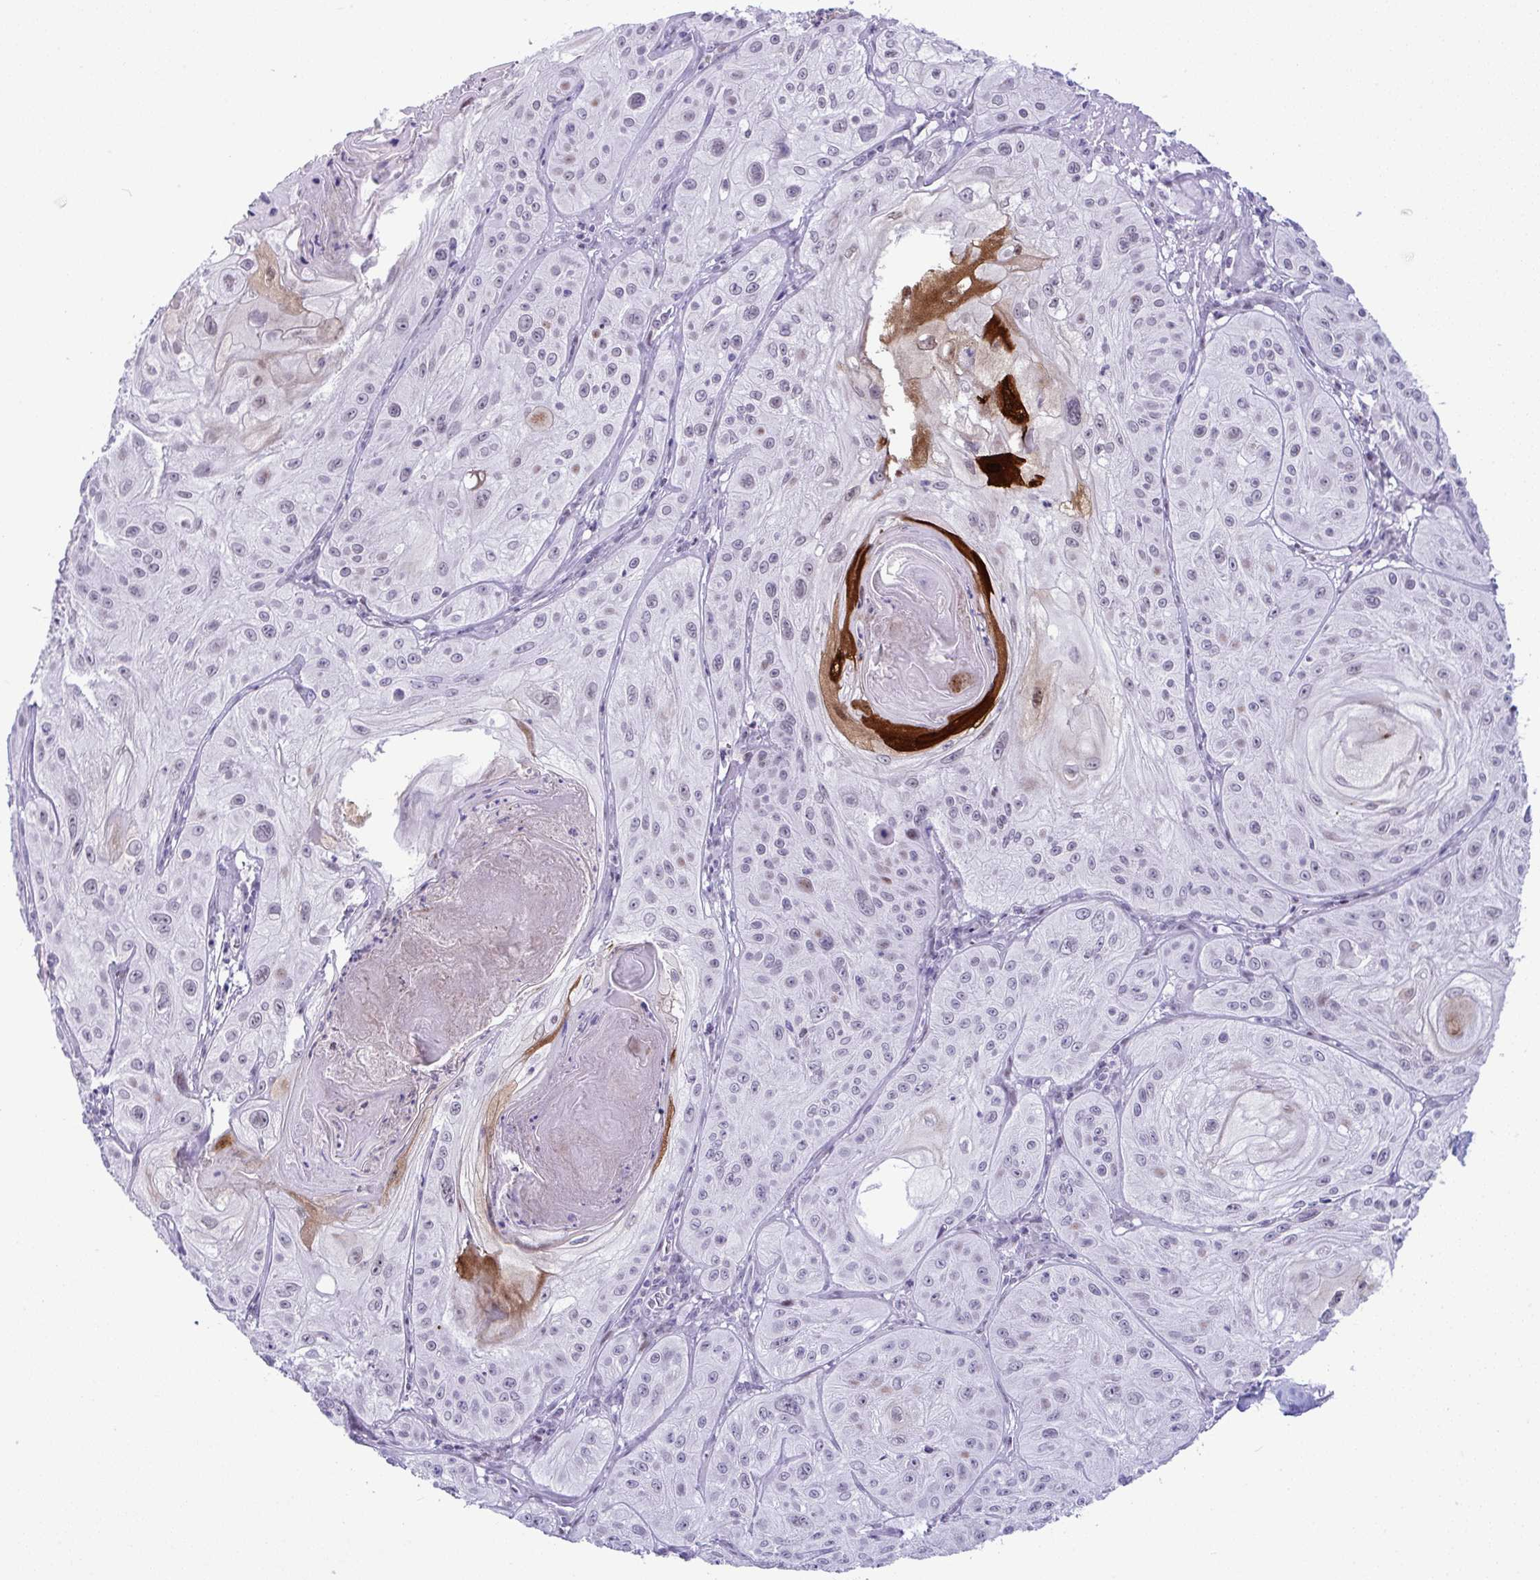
{"staining": {"intensity": "negative", "quantity": "none", "location": "none"}, "tissue": "skin cancer", "cell_type": "Tumor cells", "image_type": "cancer", "snomed": [{"axis": "morphology", "description": "Squamous cell carcinoma, NOS"}, {"axis": "topography", "description": "Skin"}], "caption": "Immunohistochemistry (IHC) histopathology image of human skin cancer stained for a protein (brown), which demonstrates no expression in tumor cells.", "gene": "ZFHX3", "patient": {"sex": "male", "age": 85}}